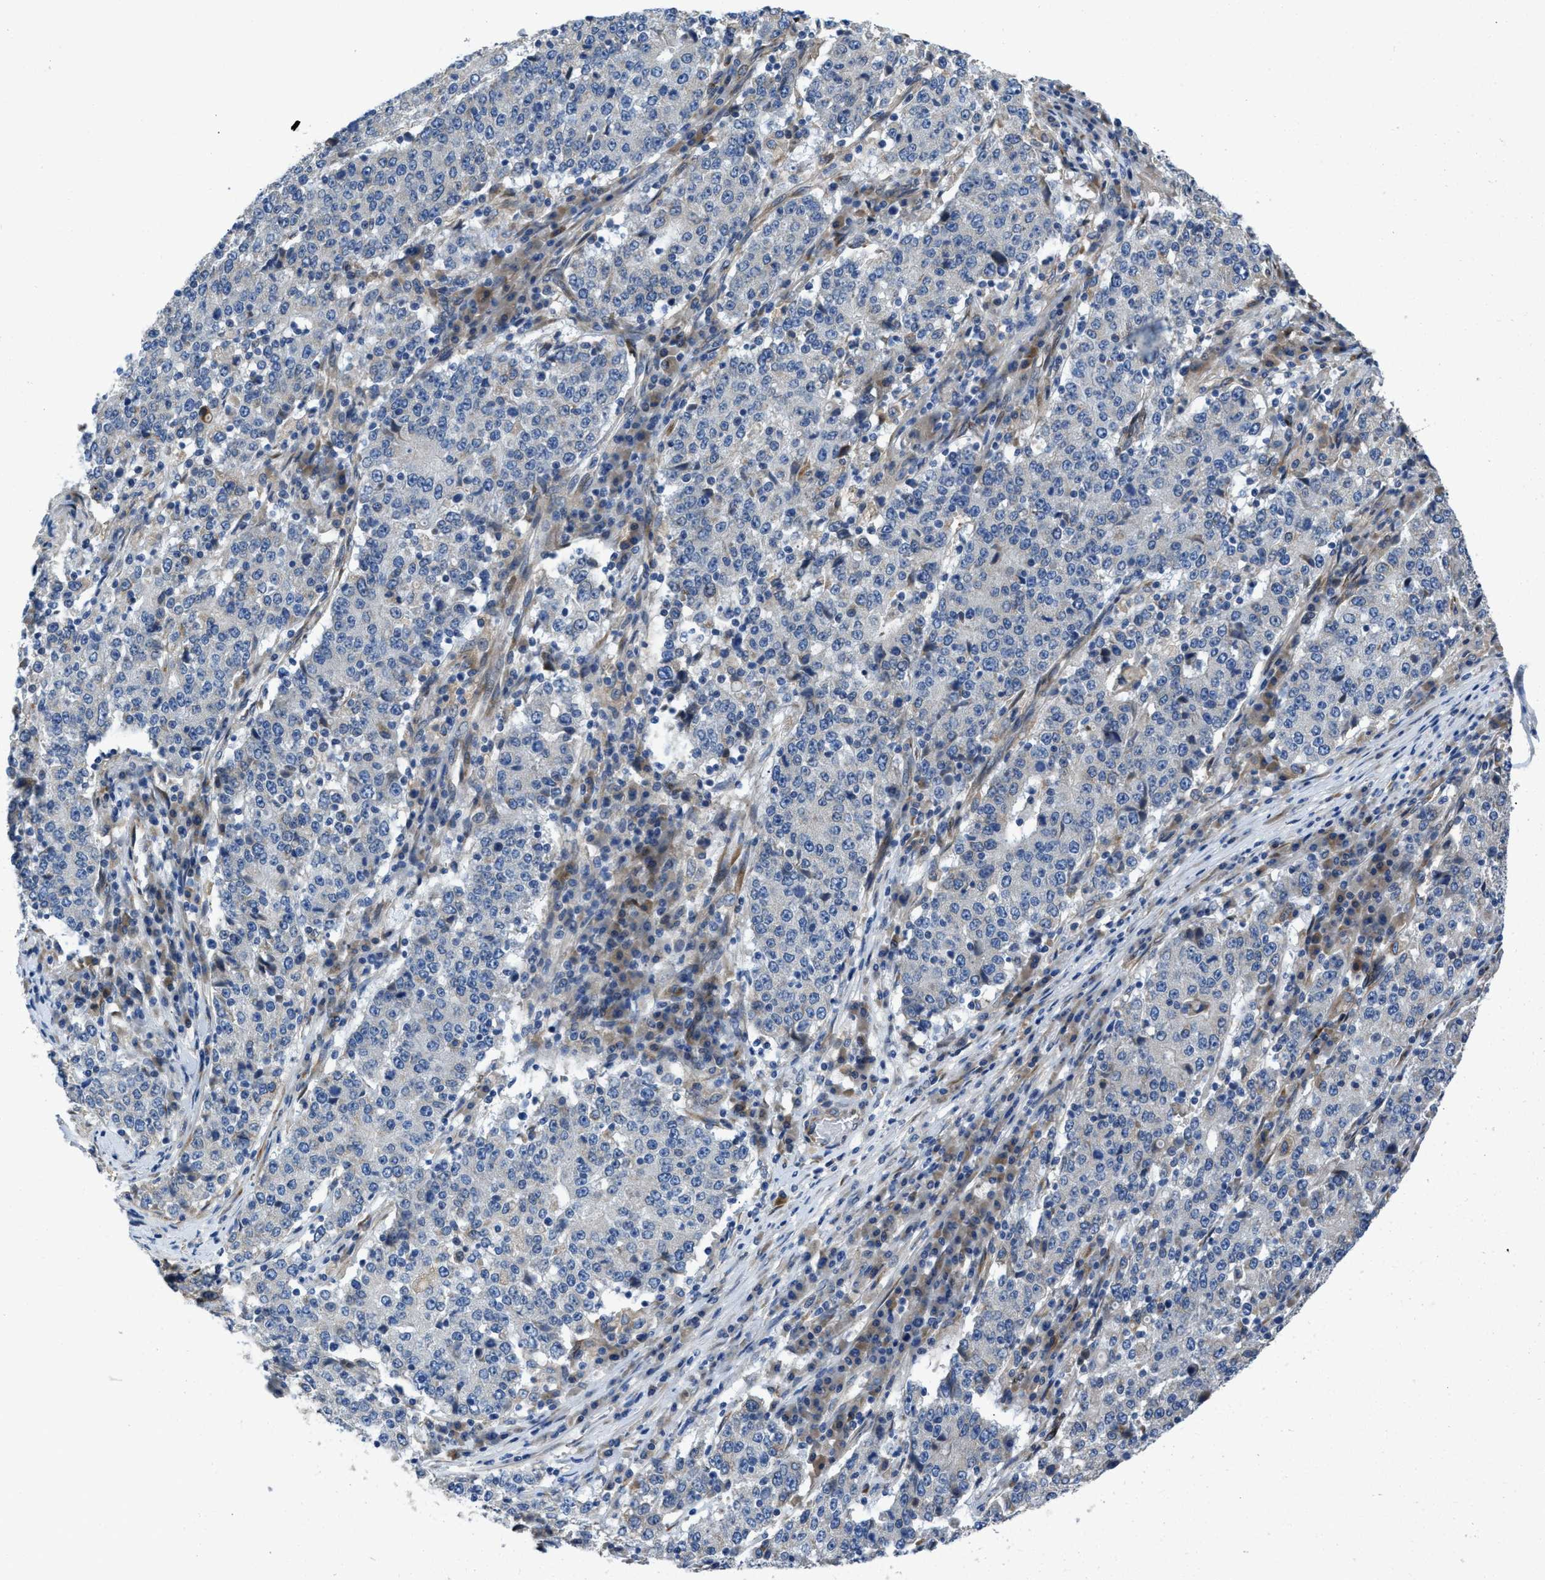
{"staining": {"intensity": "negative", "quantity": "none", "location": "none"}, "tissue": "stomach cancer", "cell_type": "Tumor cells", "image_type": "cancer", "snomed": [{"axis": "morphology", "description": "Adenocarcinoma, NOS"}, {"axis": "topography", "description": "Stomach"}], "caption": "The micrograph exhibits no significant expression in tumor cells of stomach cancer (adenocarcinoma). (DAB immunohistochemistry with hematoxylin counter stain).", "gene": "GGCX", "patient": {"sex": "male", "age": 59}}